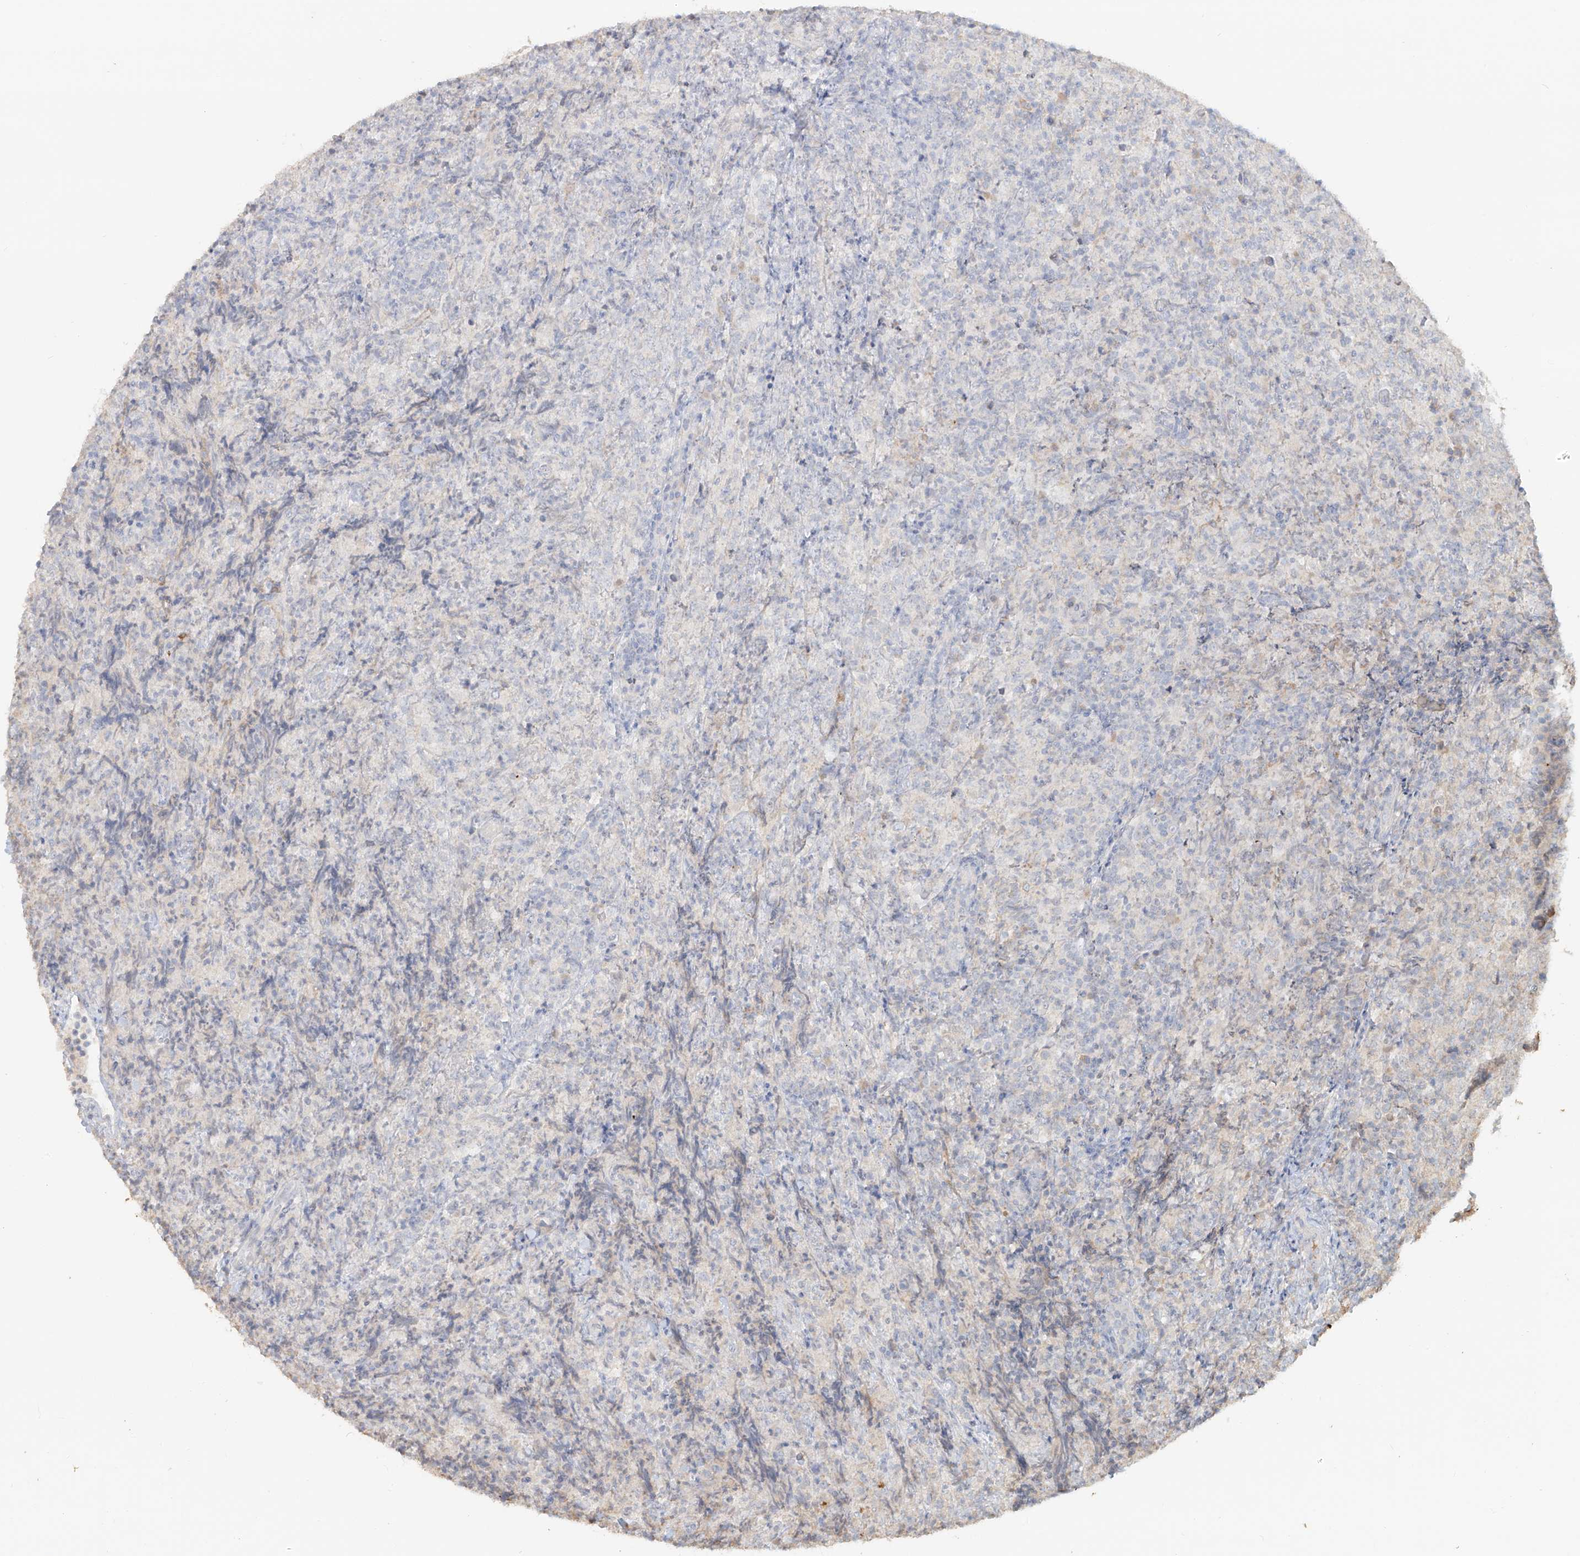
{"staining": {"intensity": "negative", "quantity": "none", "location": "none"}, "tissue": "lymphoma", "cell_type": "Tumor cells", "image_type": "cancer", "snomed": [{"axis": "morphology", "description": "Malignant lymphoma, non-Hodgkin's type, High grade"}, {"axis": "topography", "description": "Tonsil"}], "caption": "An IHC photomicrograph of lymphoma is shown. There is no staining in tumor cells of lymphoma. (DAB (3,3'-diaminobenzidine) immunohistochemistry (IHC), high magnification).", "gene": "NPHS1", "patient": {"sex": "female", "age": 36}}